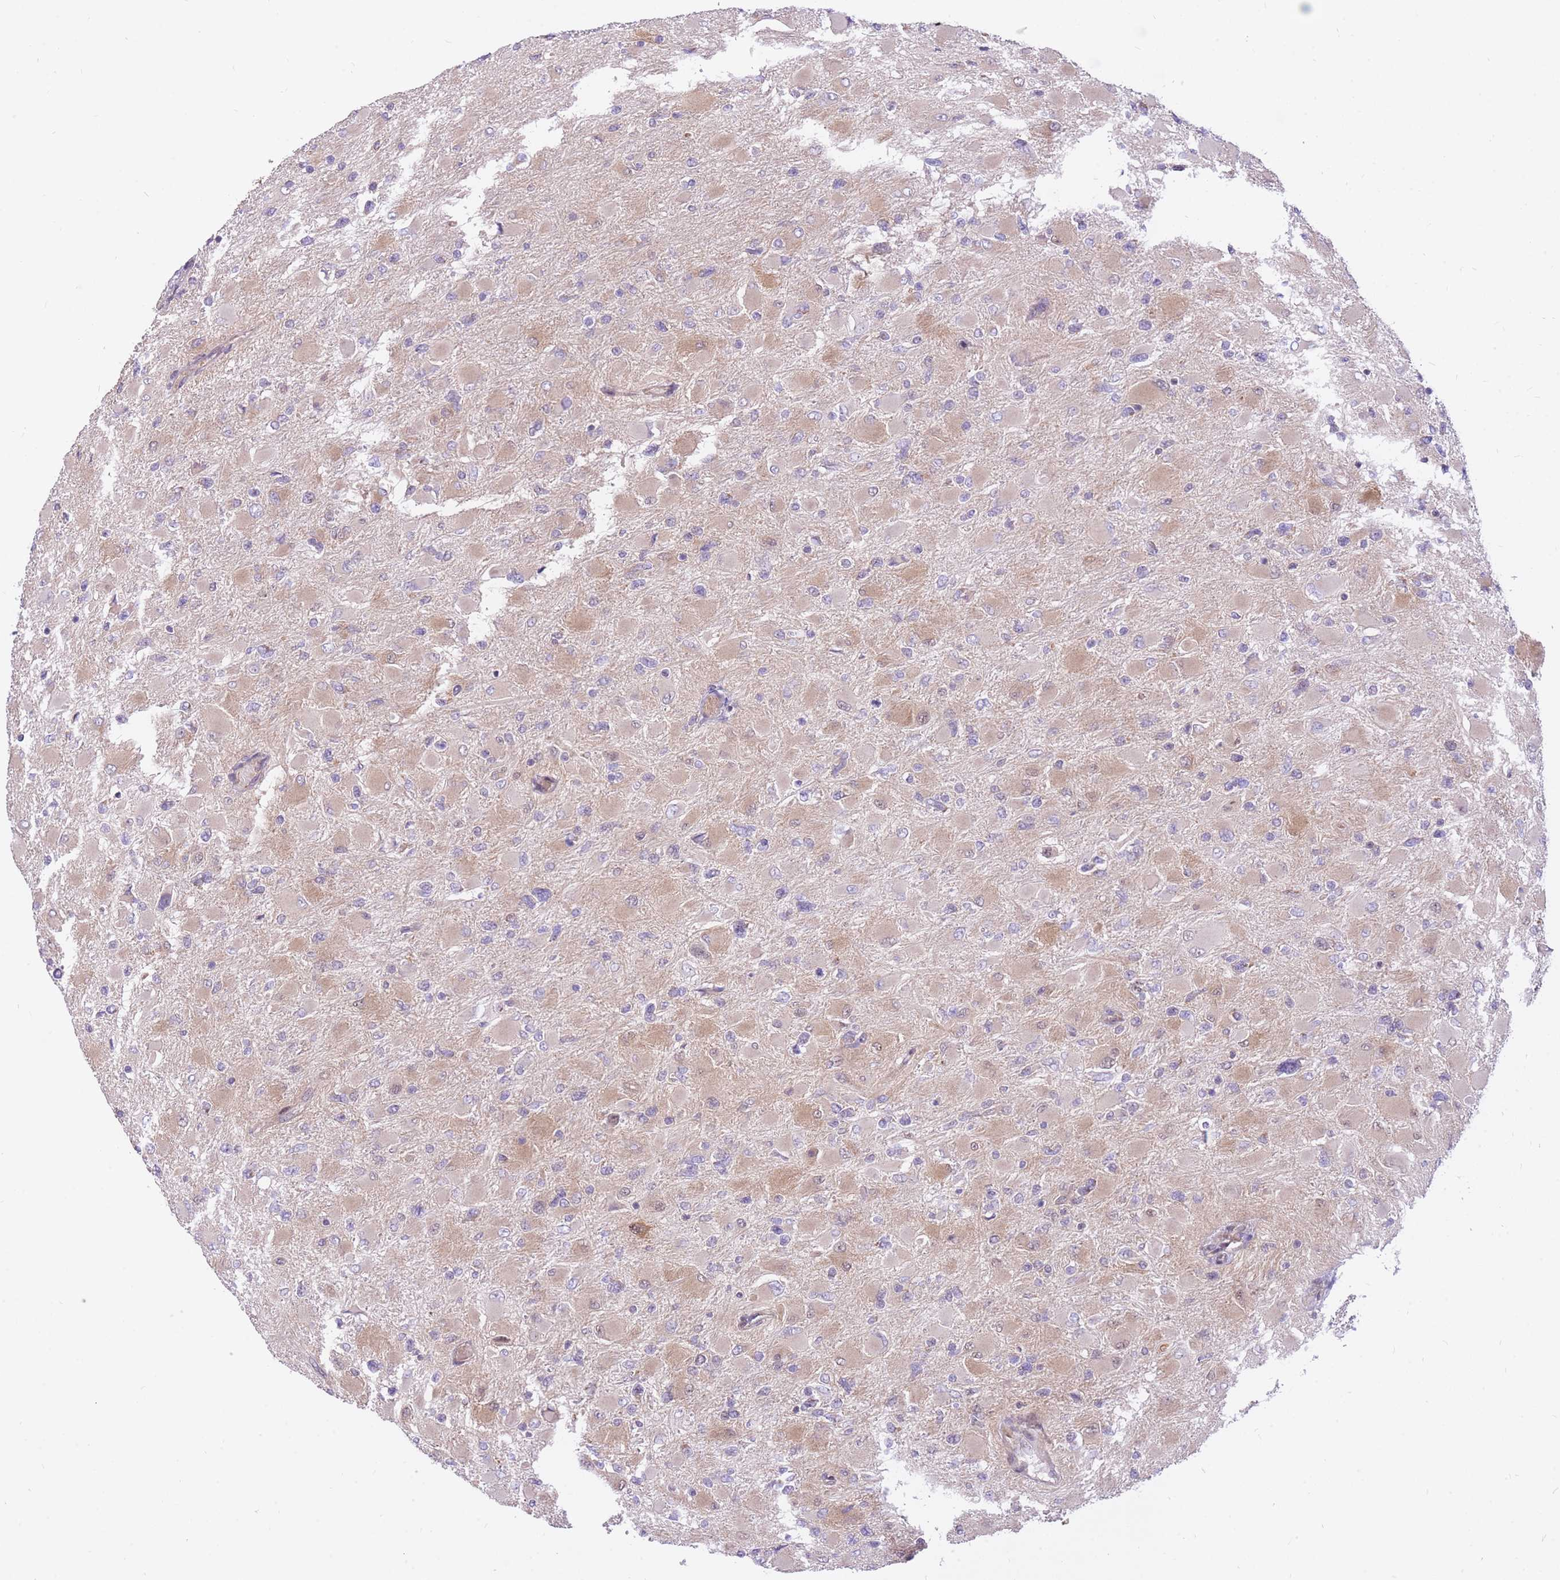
{"staining": {"intensity": "weak", "quantity": ">75%", "location": "cytoplasmic/membranous"}, "tissue": "glioma", "cell_type": "Tumor cells", "image_type": "cancer", "snomed": [{"axis": "morphology", "description": "Glioma, malignant, High grade"}, {"axis": "topography", "description": "Cerebral cortex"}], "caption": "Tumor cells exhibit low levels of weak cytoplasmic/membranous expression in approximately >75% of cells in human high-grade glioma (malignant). The staining is performed using DAB brown chromogen to label protein expression. The nuclei are counter-stained blue using hematoxylin.", "gene": "MINDY2", "patient": {"sex": "female", "age": 36}}